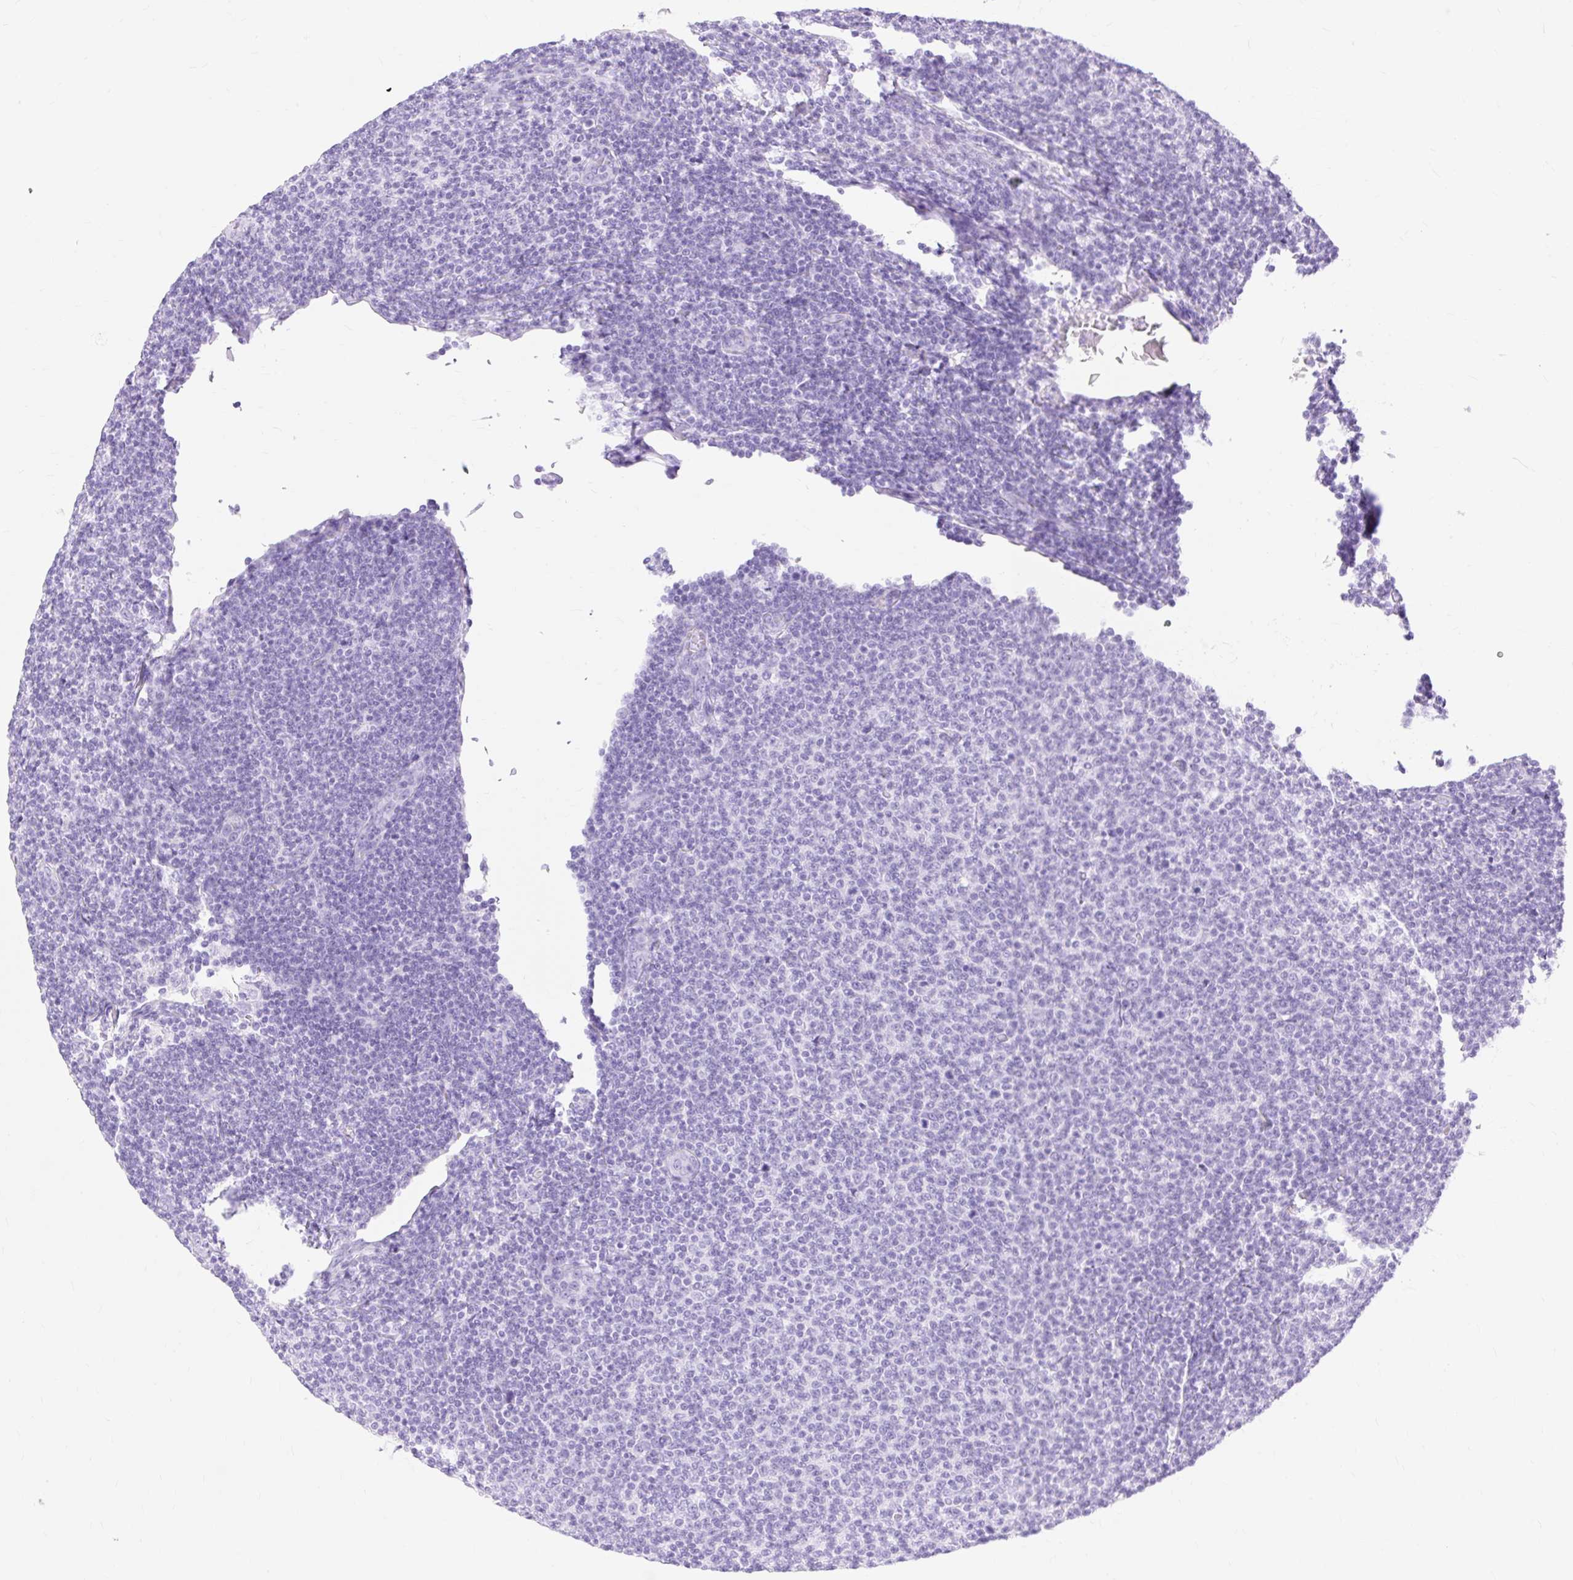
{"staining": {"intensity": "negative", "quantity": "none", "location": "none"}, "tissue": "lymphoma", "cell_type": "Tumor cells", "image_type": "cancer", "snomed": [{"axis": "morphology", "description": "Malignant lymphoma, non-Hodgkin's type, Low grade"}, {"axis": "topography", "description": "Lymph node"}], "caption": "Histopathology image shows no significant protein staining in tumor cells of lymphoma.", "gene": "MBP", "patient": {"sex": "male", "age": 66}}